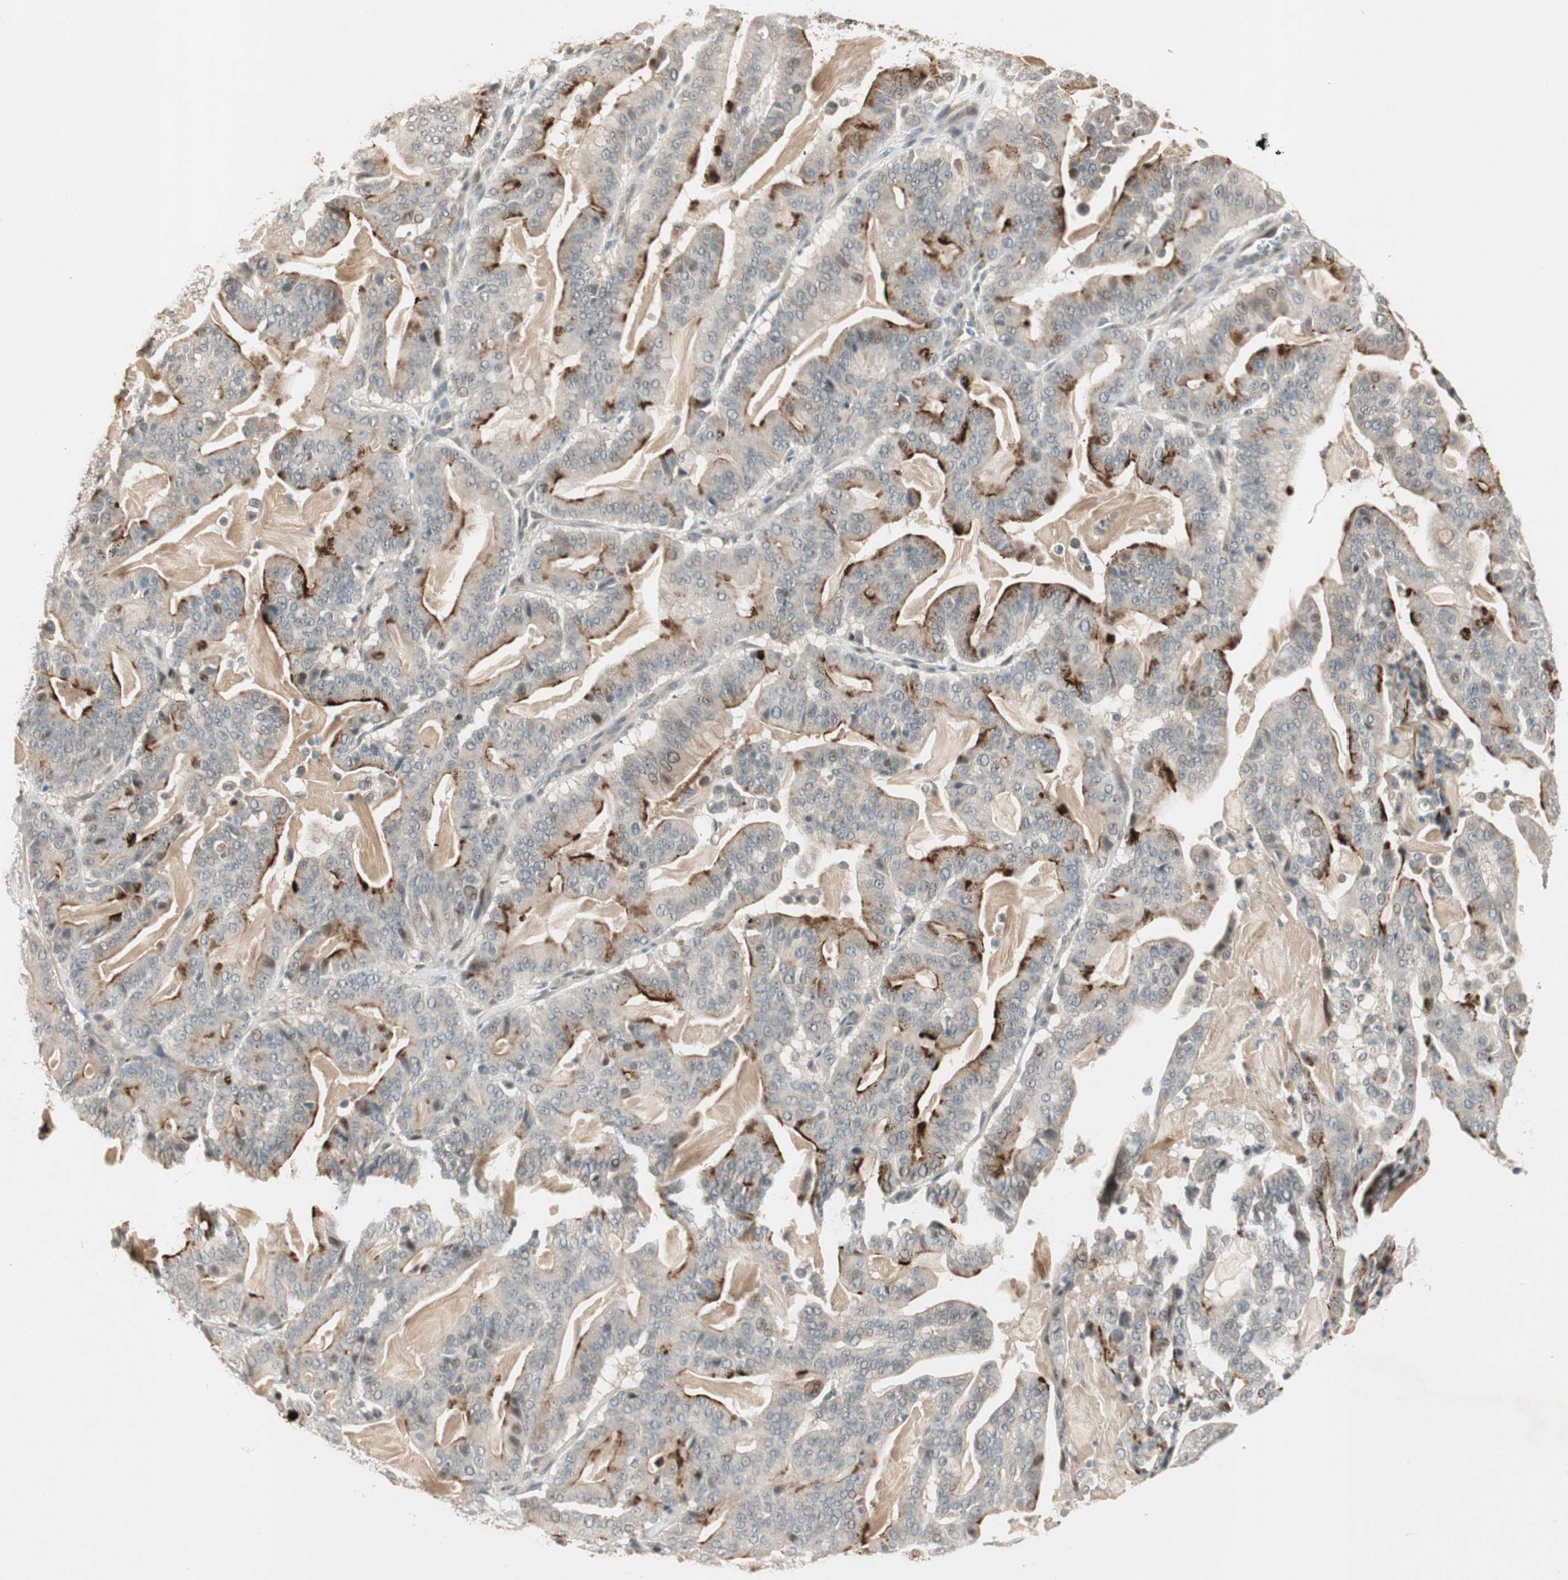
{"staining": {"intensity": "weak", "quantity": "<25%", "location": "cytoplasmic/membranous,nuclear"}, "tissue": "pancreatic cancer", "cell_type": "Tumor cells", "image_type": "cancer", "snomed": [{"axis": "morphology", "description": "Adenocarcinoma, NOS"}, {"axis": "topography", "description": "Pancreas"}], "caption": "Immunohistochemical staining of human pancreatic cancer demonstrates no significant expression in tumor cells.", "gene": "ACSL5", "patient": {"sex": "male", "age": 63}}